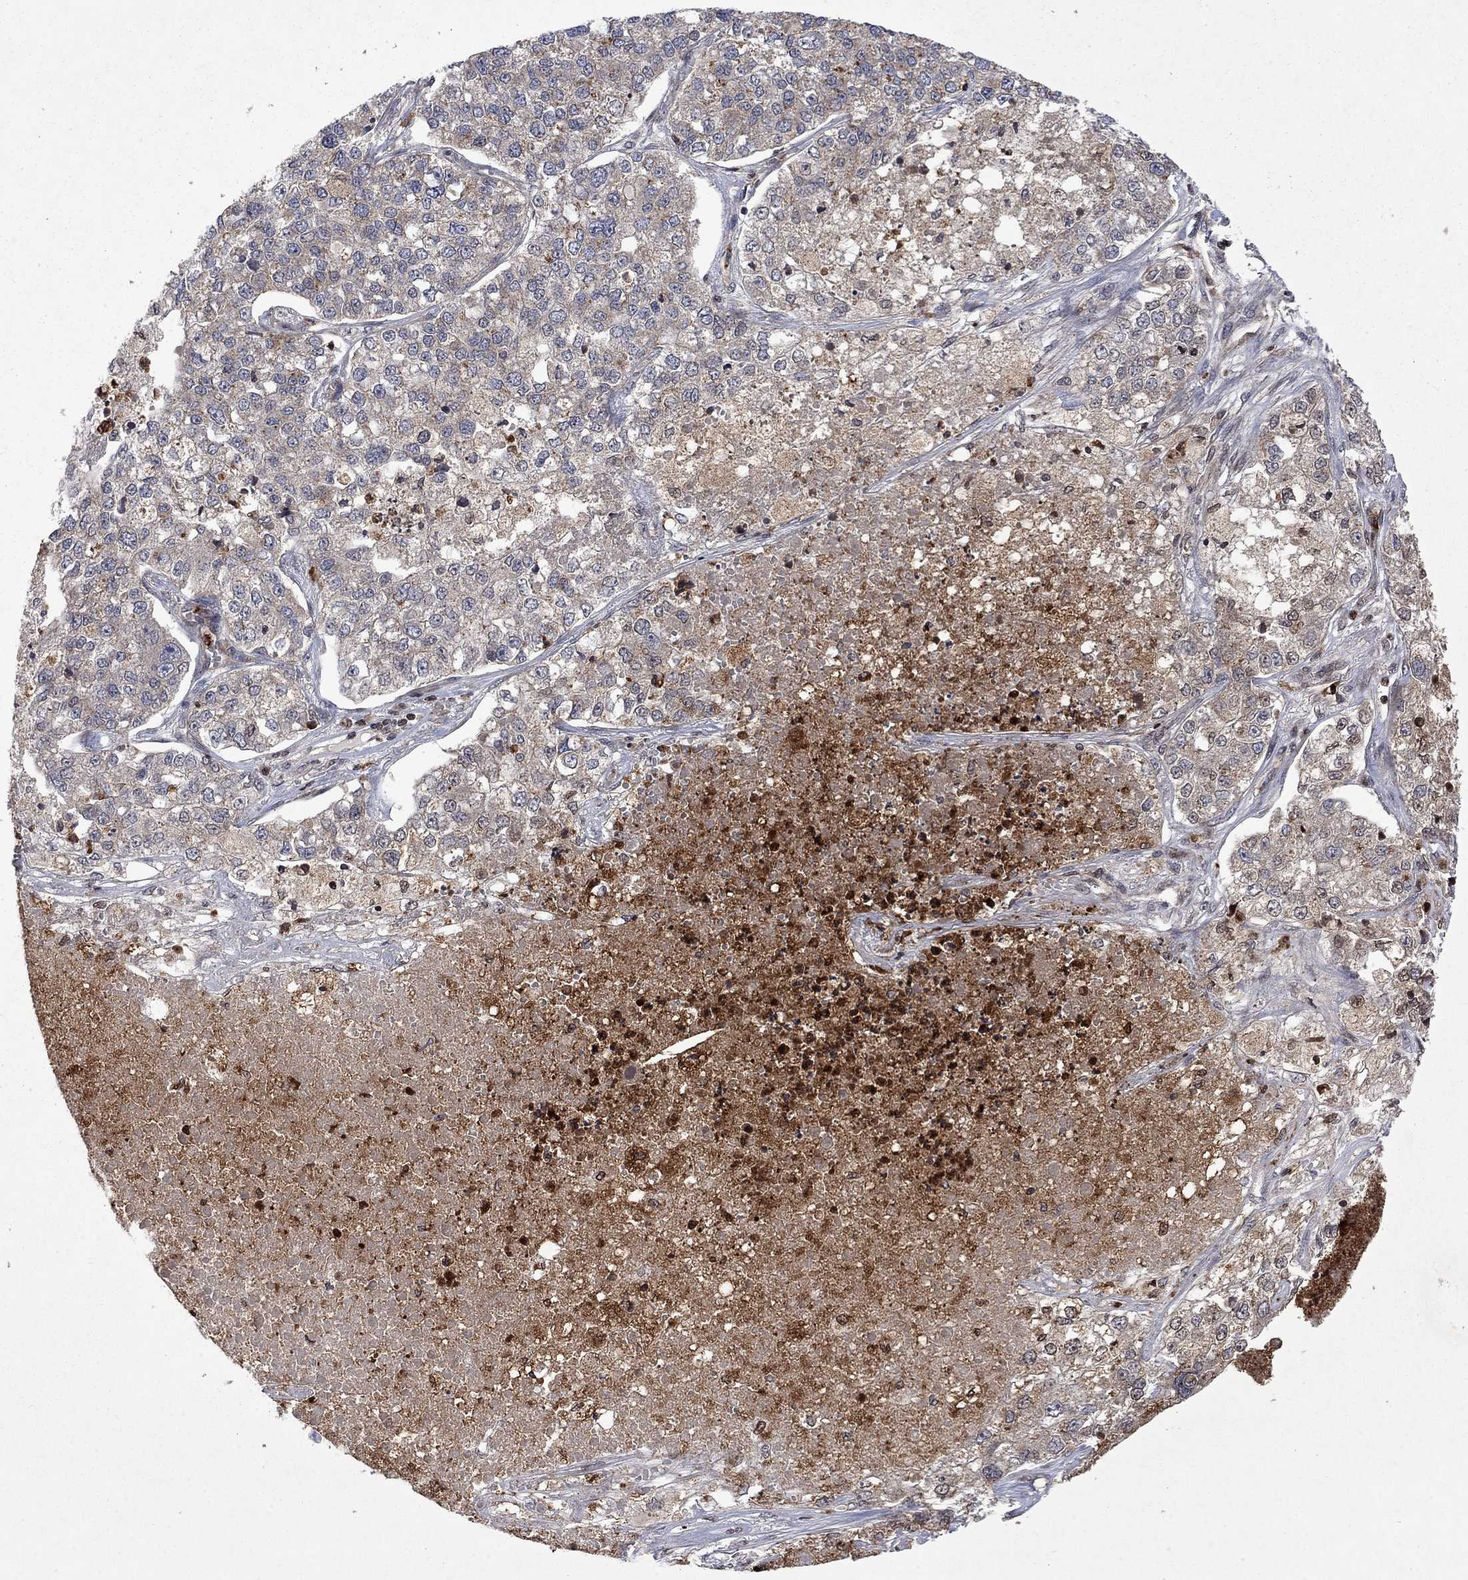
{"staining": {"intensity": "negative", "quantity": "none", "location": "none"}, "tissue": "lung cancer", "cell_type": "Tumor cells", "image_type": "cancer", "snomed": [{"axis": "morphology", "description": "Adenocarcinoma, NOS"}, {"axis": "topography", "description": "Lung"}], "caption": "This photomicrograph is of adenocarcinoma (lung) stained with IHC to label a protein in brown with the nuclei are counter-stained blue. There is no expression in tumor cells. Brightfield microscopy of immunohistochemistry stained with DAB (3,3'-diaminobenzidine) (brown) and hematoxylin (blue), captured at high magnification.", "gene": "TMEM33", "patient": {"sex": "male", "age": 49}}